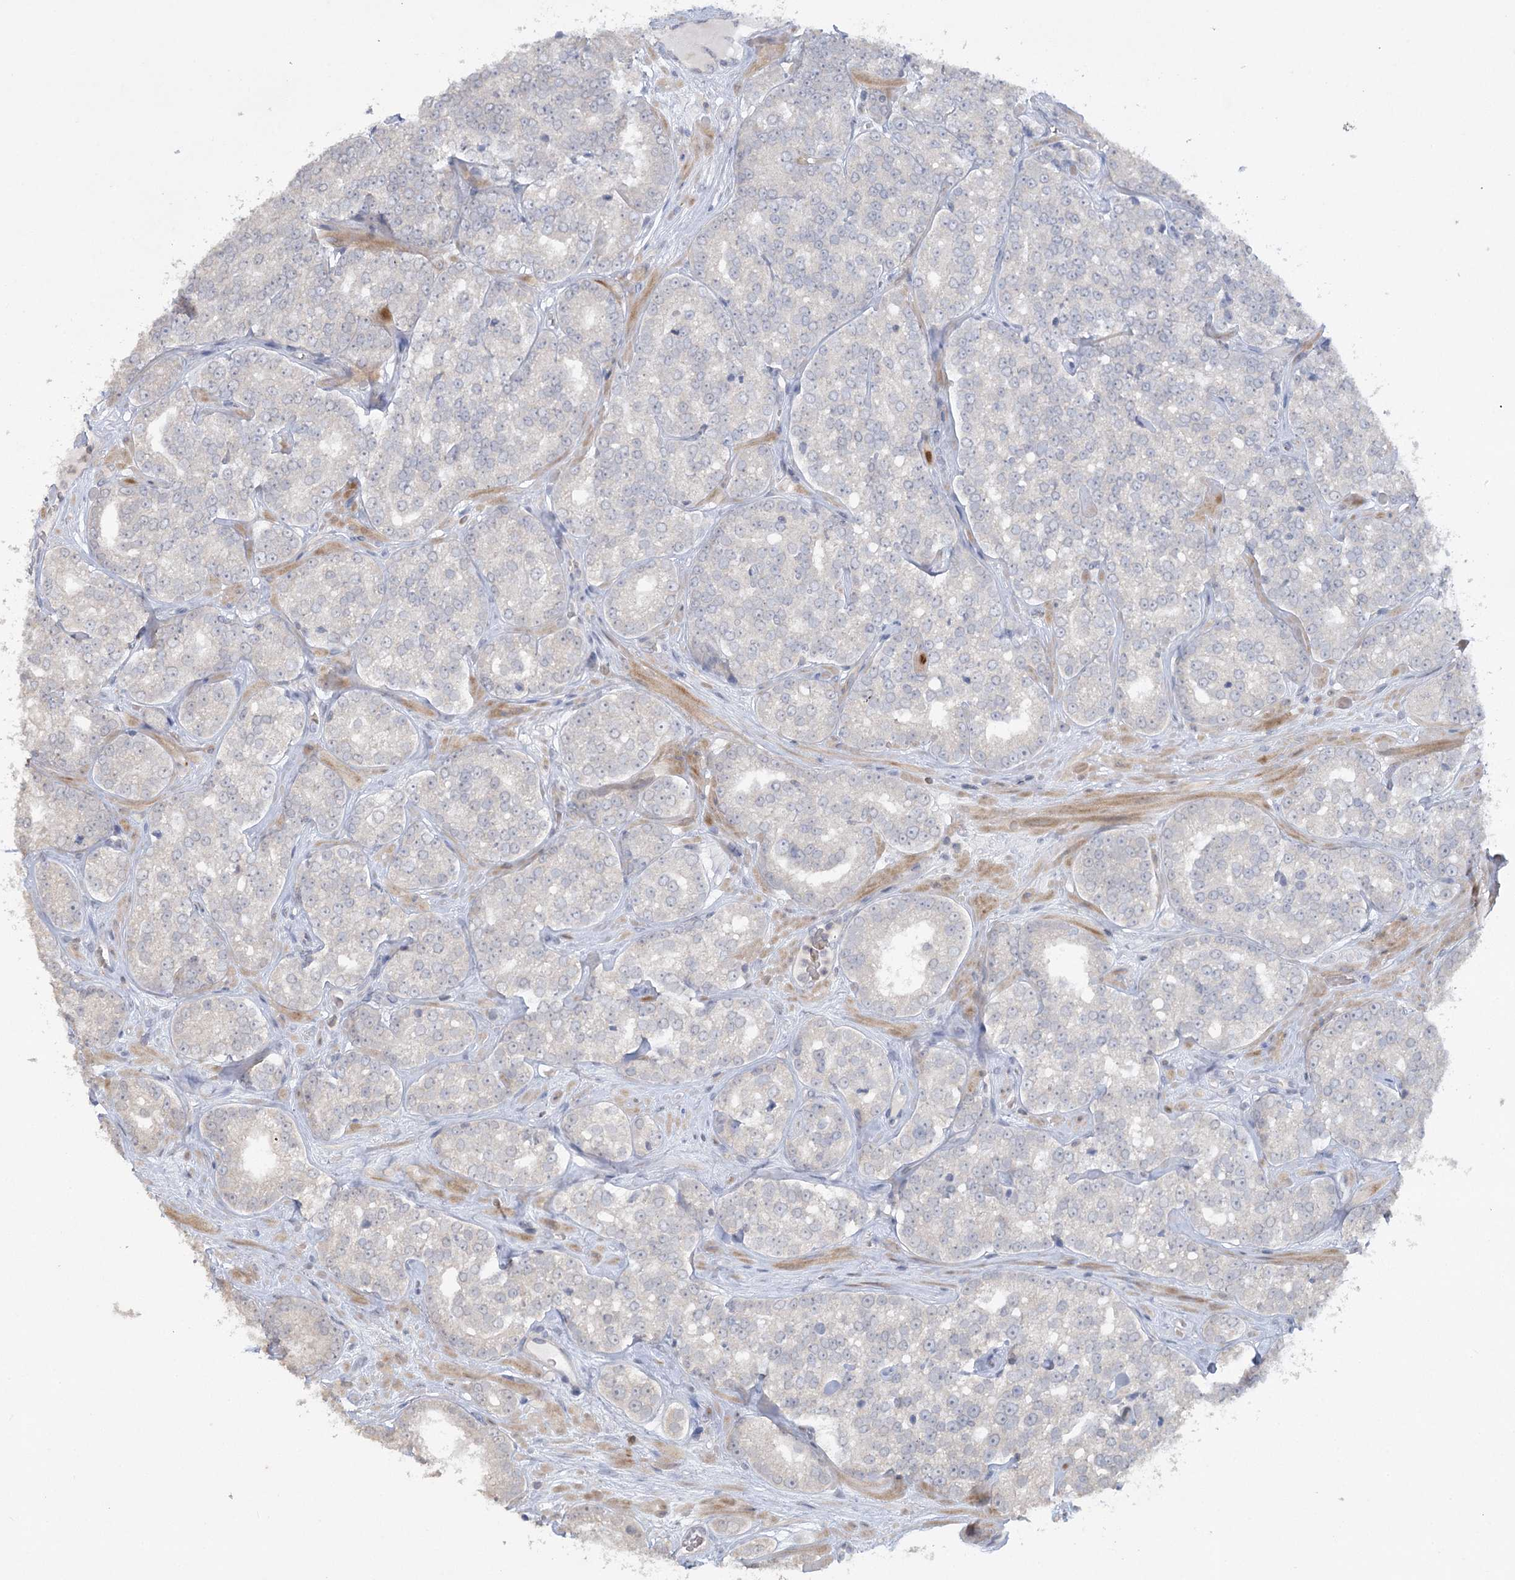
{"staining": {"intensity": "negative", "quantity": "none", "location": "none"}, "tissue": "prostate cancer", "cell_type": "Tumor cells", "image_type": "cancer", "snomed": [{"axis": "morphology", "description": "Normal tissue, NOS"}, {"axis": "morphology", "description": "Adenocarcinoma, High grade"}, {"axis": "topography", "description": "Prostate"}], "caption": "Tumor cells show no significant expression in prostate cancer.", "gene": "TRAF3IP1", "patient": {"sex": "male", "age": 83}}